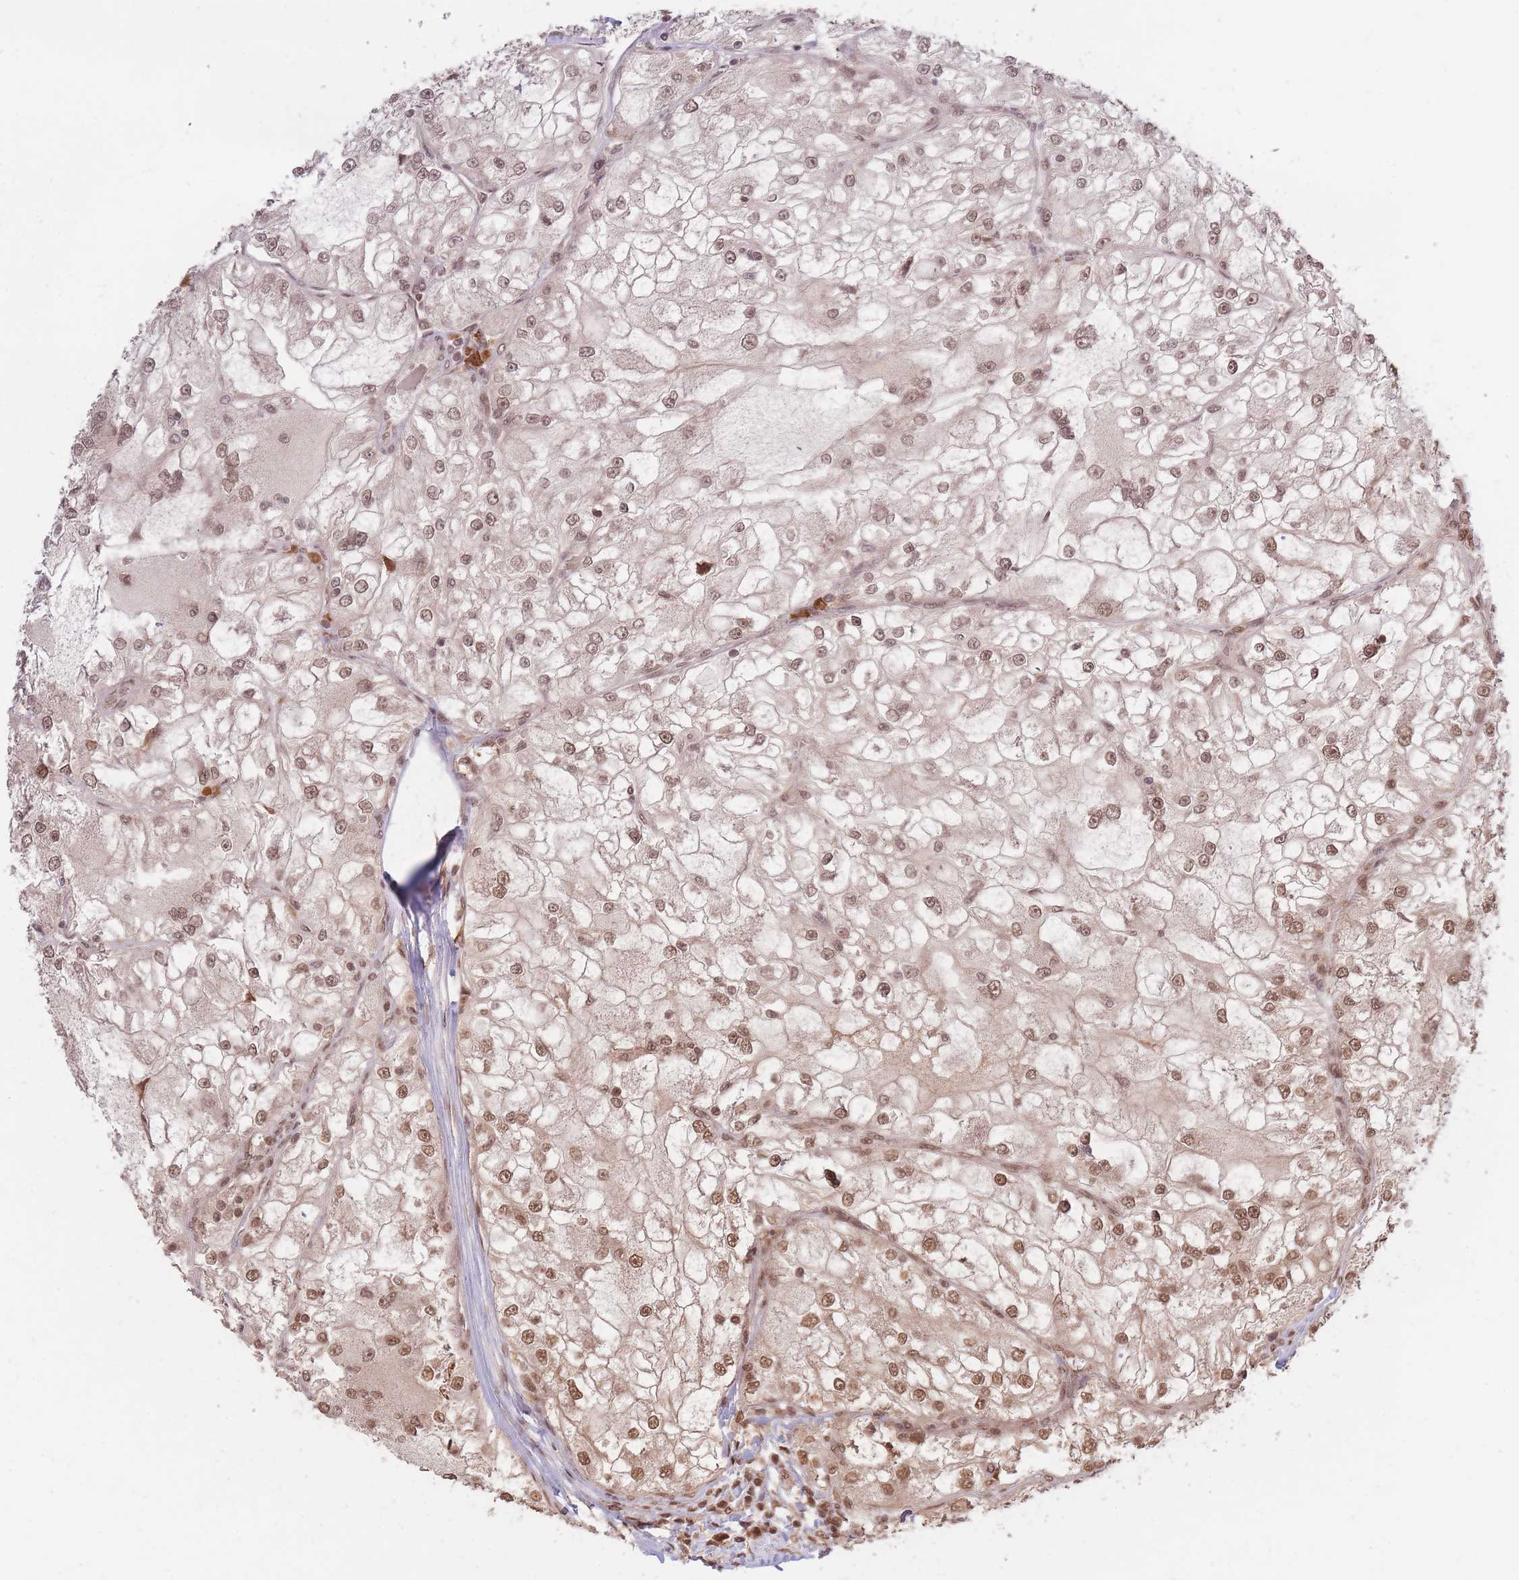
{"staining": {"intensity": "moderate", "quantity": "25%-75%", "location": "nuclear"}, "tissue": "renal cancer", "cell_type": "Tumor cells", "image_type": "cancer", "snomed": [{"axis": "morphology", "description": "Adenocarcinoma, NOS"}, {"axis": "topography", "description": "Kidney"}], "caption": "Brown immunohistochemical staining in human renal cancer (adenocarcinoma) shows moderate nuclear positivity in approximately 25%-75% of tumor cells.", "gene": "SRA1", "patient": {"sex": "female", "age": 72}}